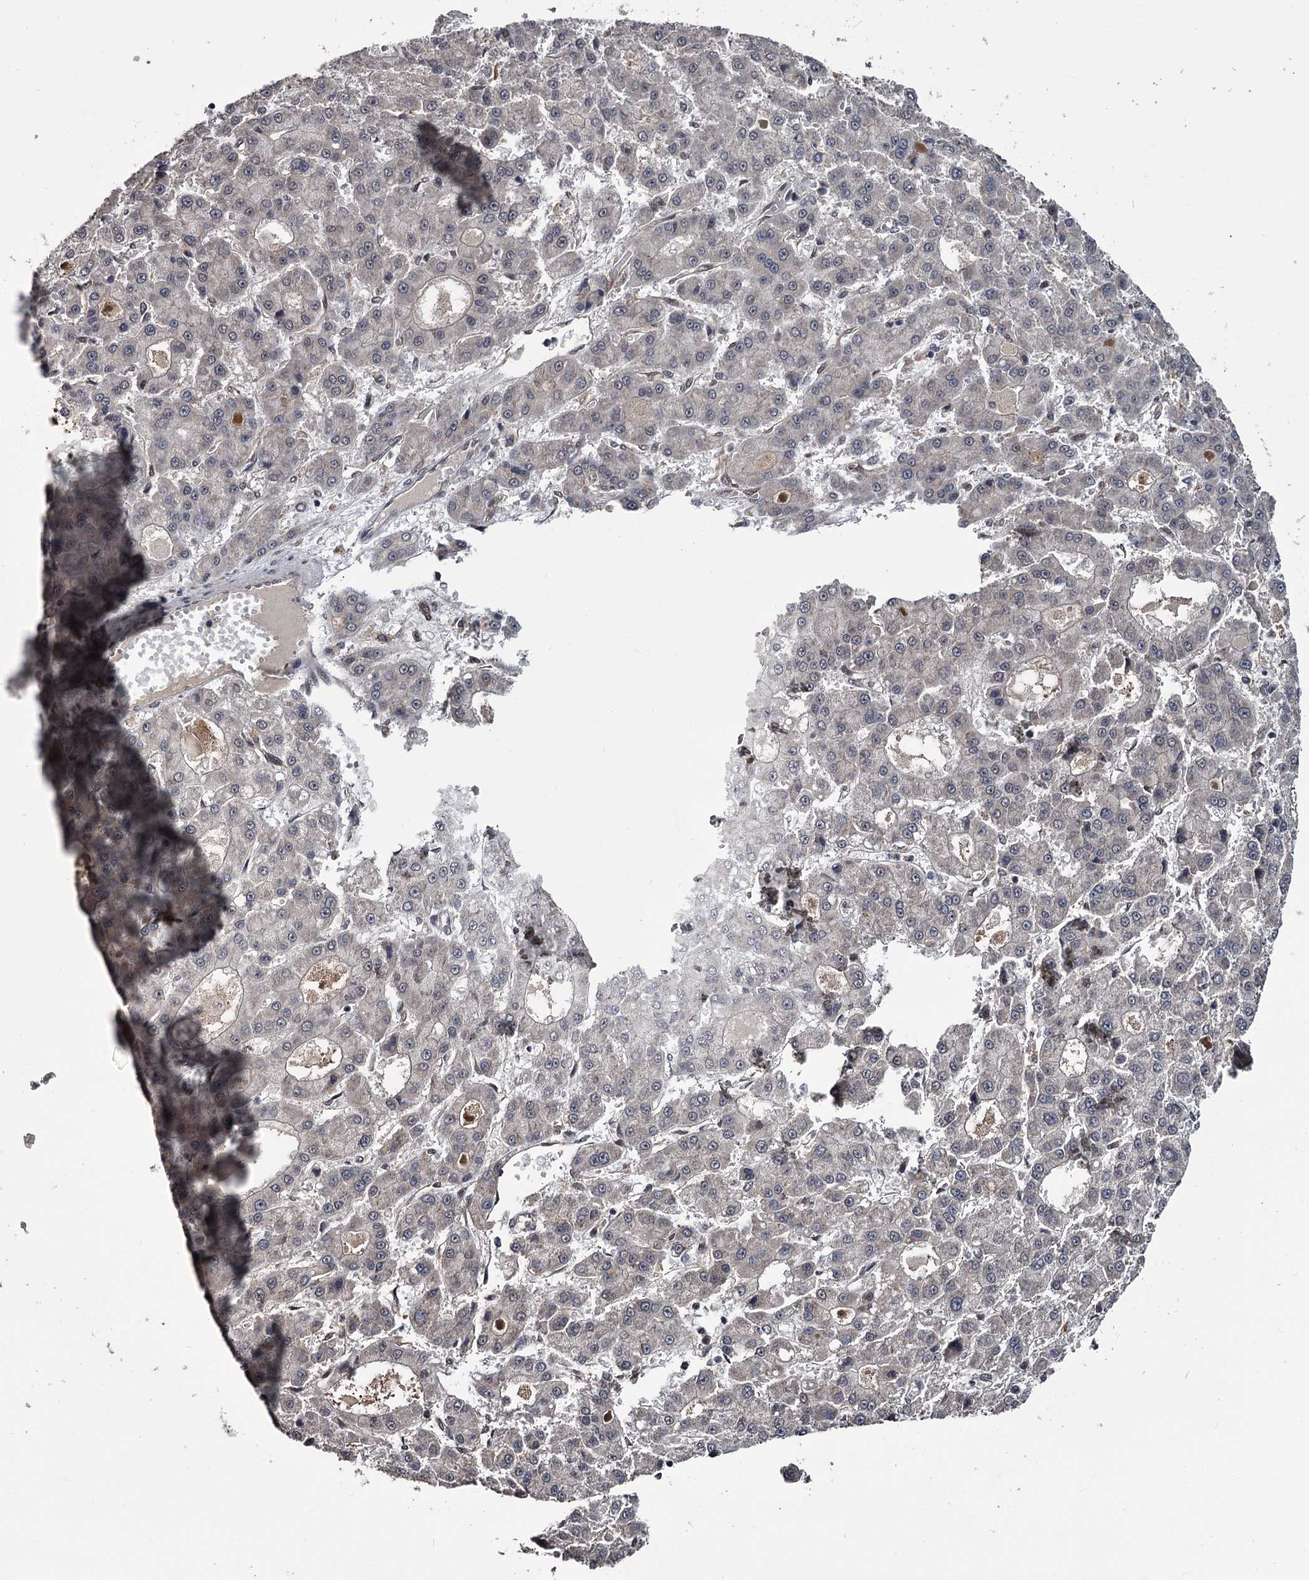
{"staining": {"intensity": "negative", "quantity": "none", "location": "none"}, "tissue": "liver cancer", "cell_type": "Tumor cells", "image_type": "cancer", "snomed": [{"axis": "morphology", "description": "Carcinoma, Hepatocellular, NOS"}, {"axis": "topography", "description": "Liver"}], "caption": "Tumor cells show no significant positivity in liver cancer (hepatocellular carcinoma). Brightfield microscopy of IHC stained with DAB (3,3'-diaminobenzidine) (brown) and hematoxylin (blue), captured at high magnification.", "gene": "CDC42EP2", "patient": {"sex": "male", "age": 70}}